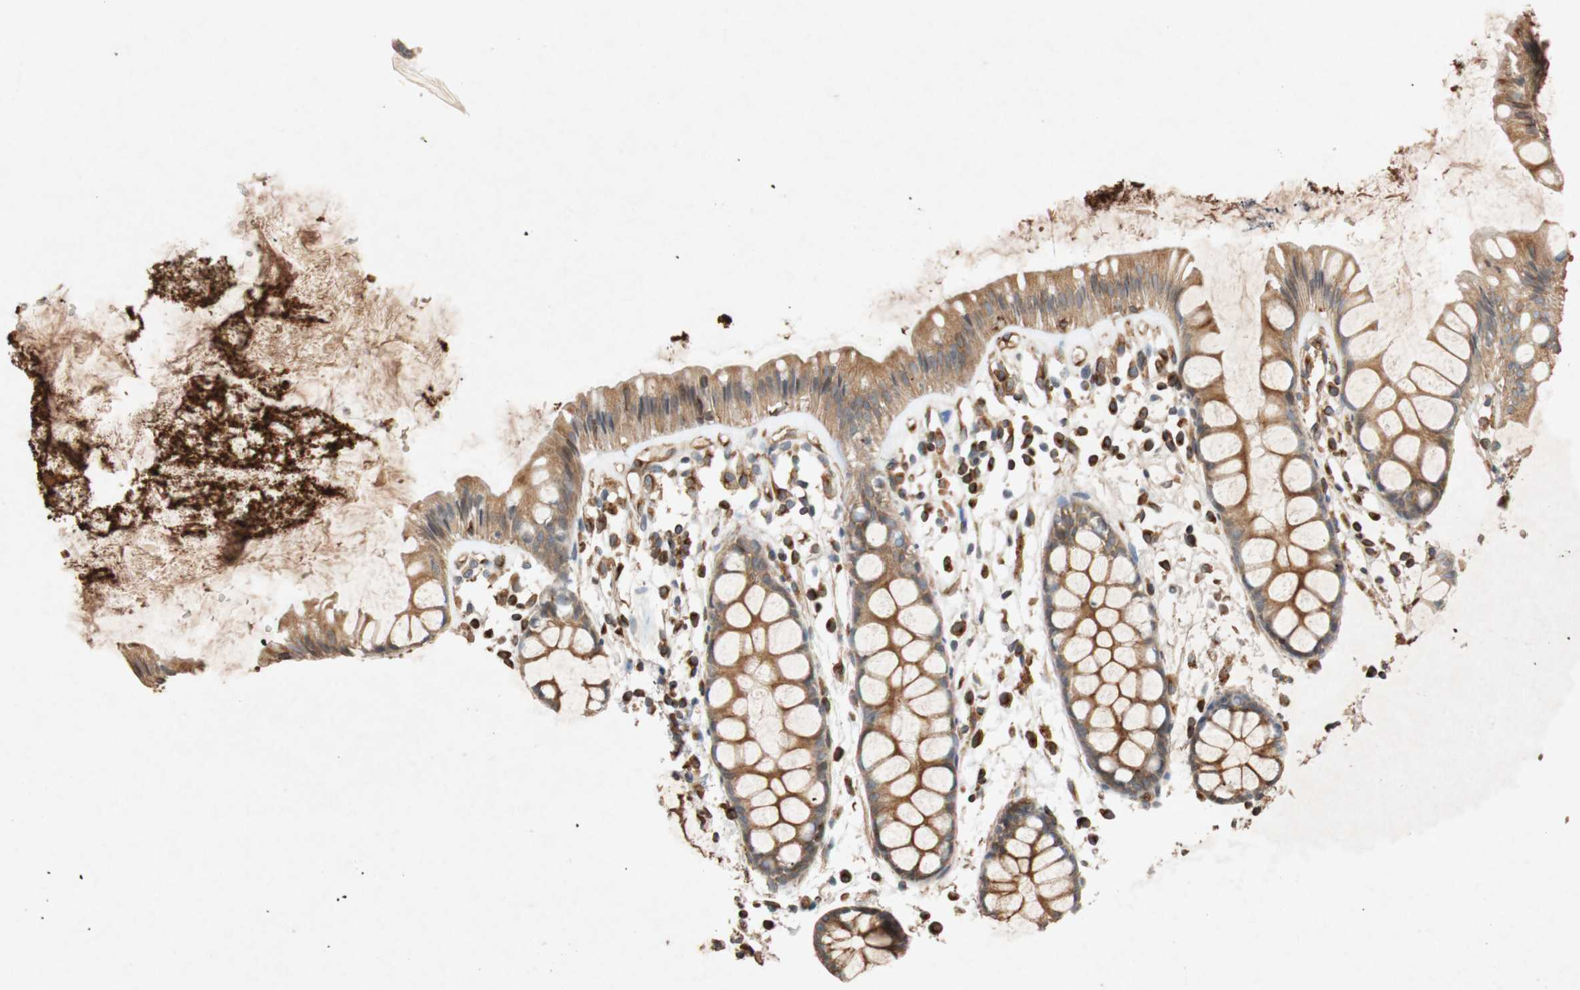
{"staining": {"intensity": "moderate", "quantity": ">75%", "location": "cytoplasmic/membranous"}, "tissue": "rectum", "cell_type": "Glandular cells", "image_type": "normal", "snomed": [{"axis": "morphology", "description": "Normal tissue, NOS"}, {"axis": "topography", "description": "Rectum"}], "caption": "A high-resolution photomicrograph shows immunohistochemistry staining of normal rectum, which exhibits moderate cytoplasmic/membranous positivity in approximately >75% of glandular cells.", "gene": "TUBB", "patient": {"sex": "female", "age": 66}}